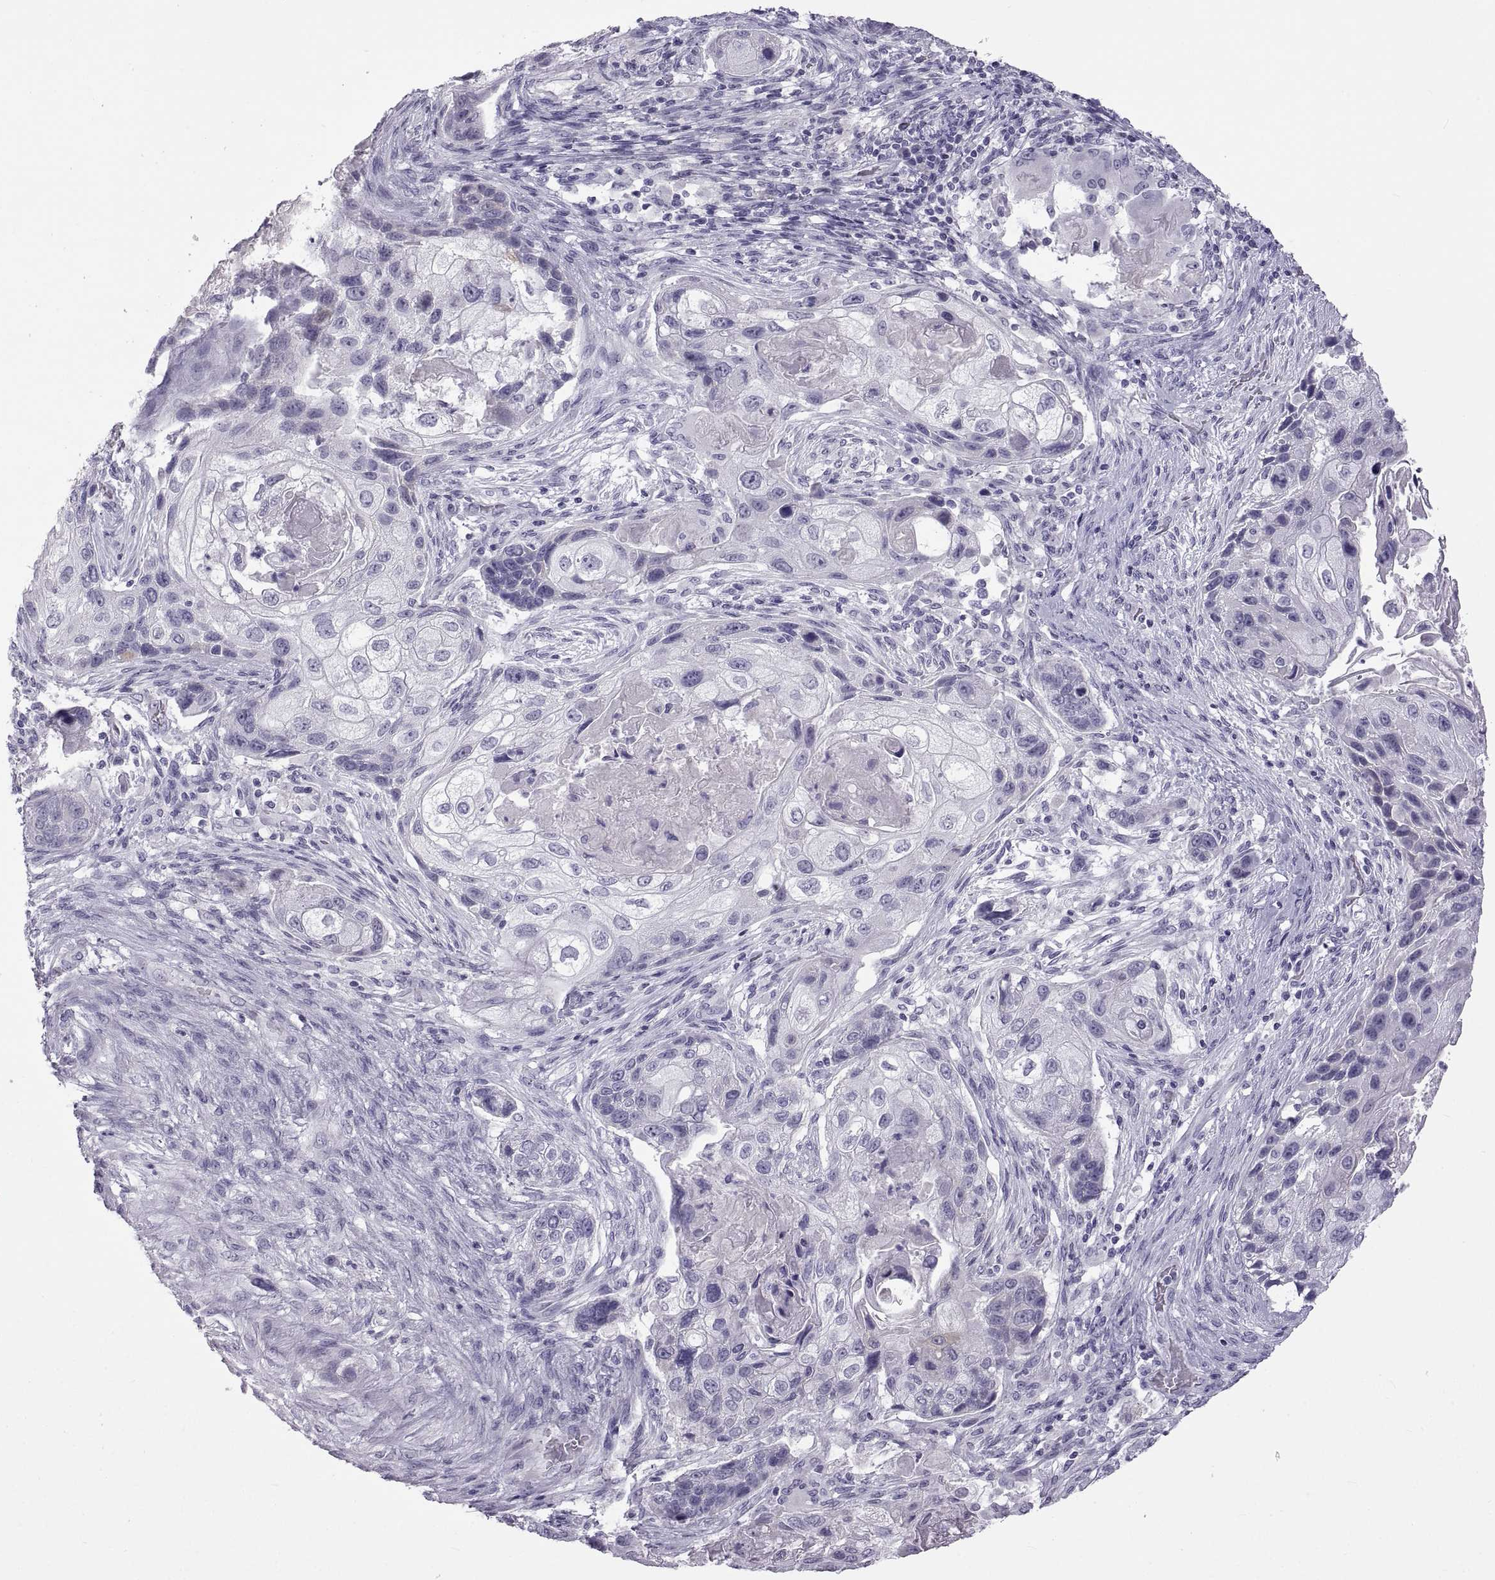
{"staining": {"intensity": "negative", "quantity": "none", "location": "none"}, "tissue": "lung cancer", "cell_type": "Tumor cells", "image_type": "cancer", "snomed": [{"axis": "morphology", "description": "Squamous cell carcinoma, NOS"}, {"axis": "topography", "description": "Lung"}], "caption": "IHC image of human lung cancer stained for a protein (brown), which demonstrates no positivity in tumor cells.", "gene": "RDM1", "patient": {"sex": "male", "age": 69}}